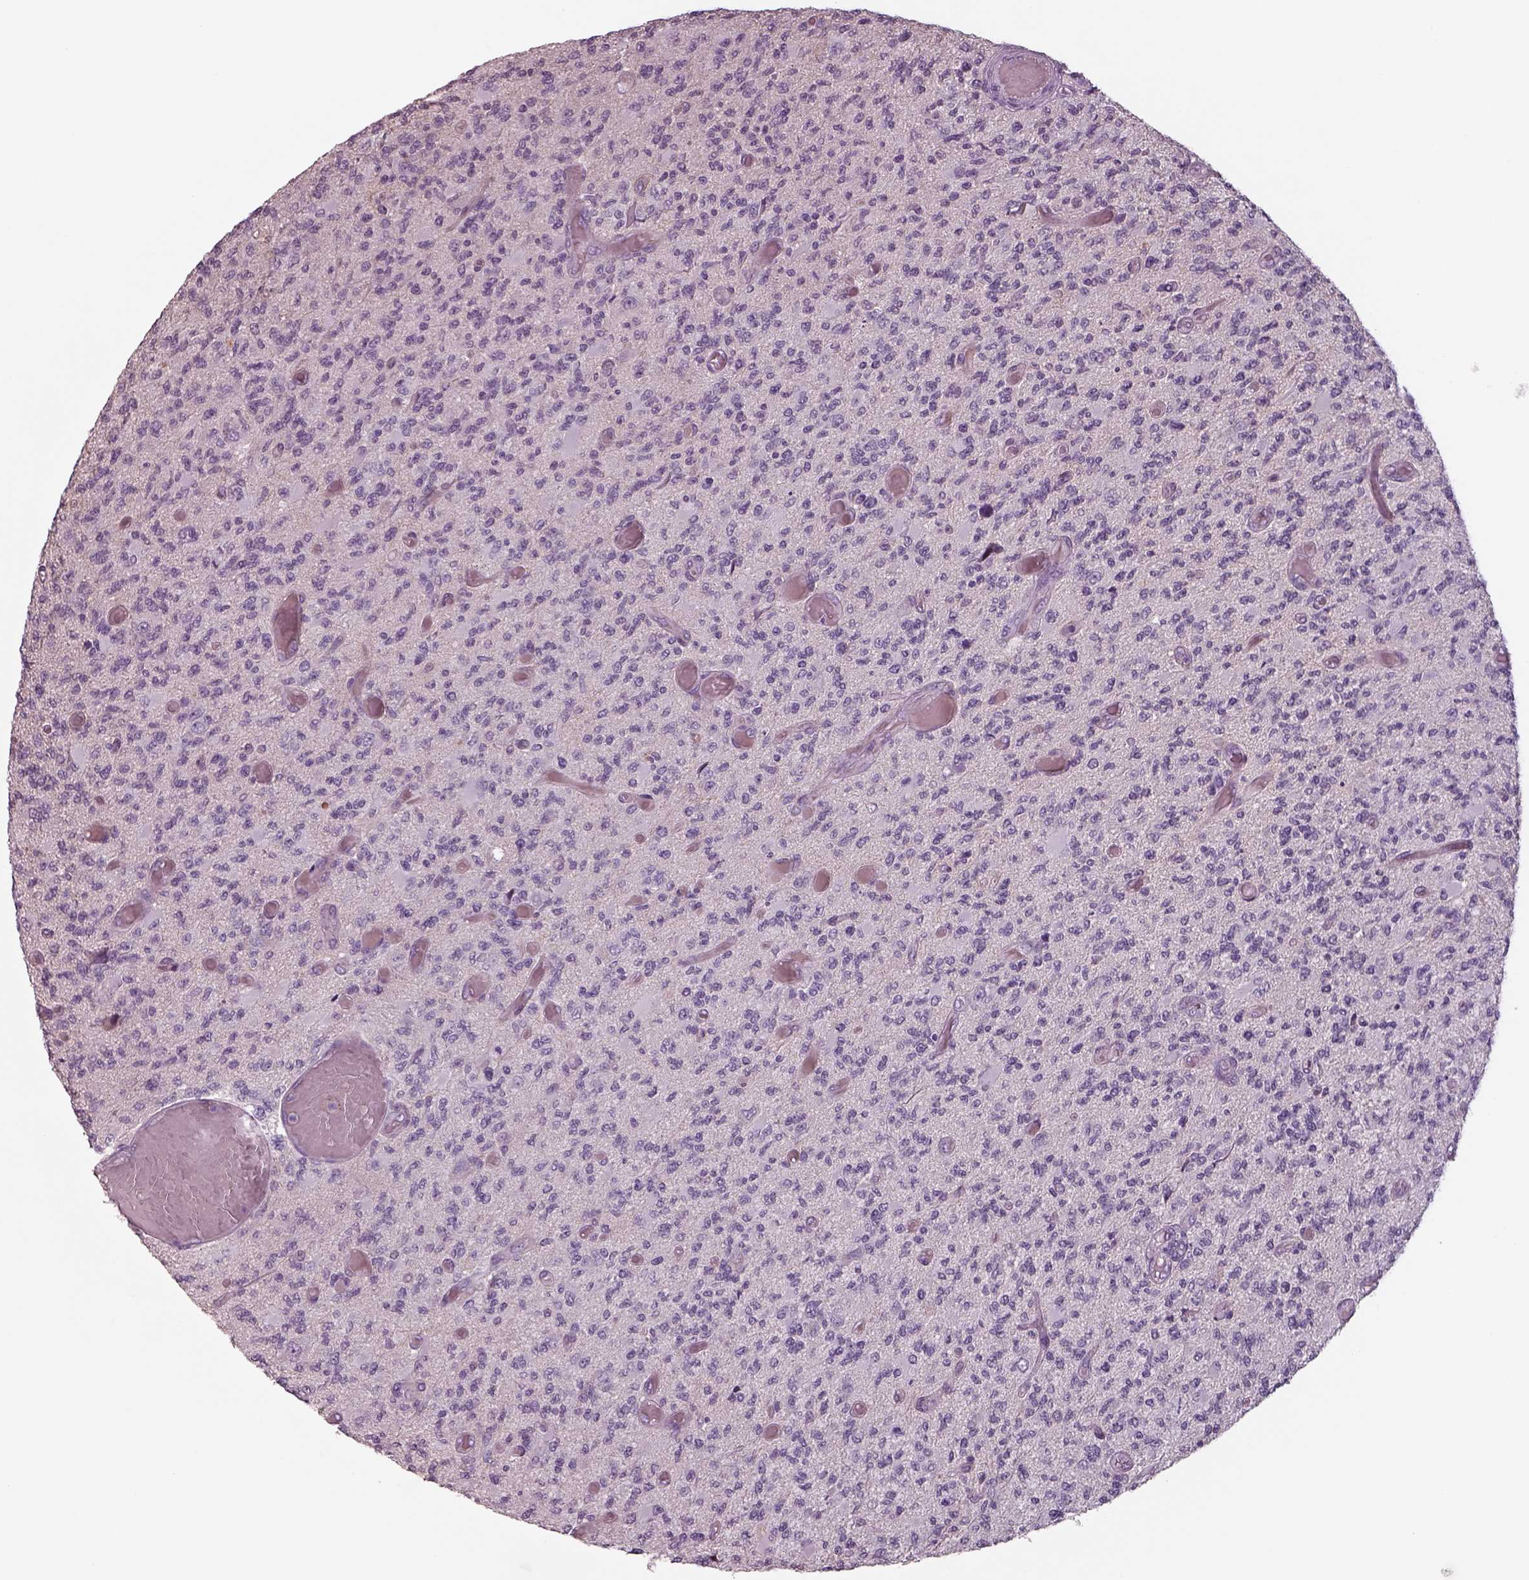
{"staining": {"intensity": "negative", "quantity": "none", "location": "none"}, "tissue": "glioma", "cell_type": "Tumor cells", "image_type": "cancer", "snomed": [{"axis": "morphology", "description": "Glioma, malignant, High grade"}, {"axis": "topography", "description": "Brain"}], "caption": "This photomicrograph is of glioma stained with immunohistochemistry to label a protein in brown with the nuclei are counter-stained blue. There is no positivity in tumor cells.", "gene": "SEPTIN14", "patient": {"sex": "female", "age": 63}}